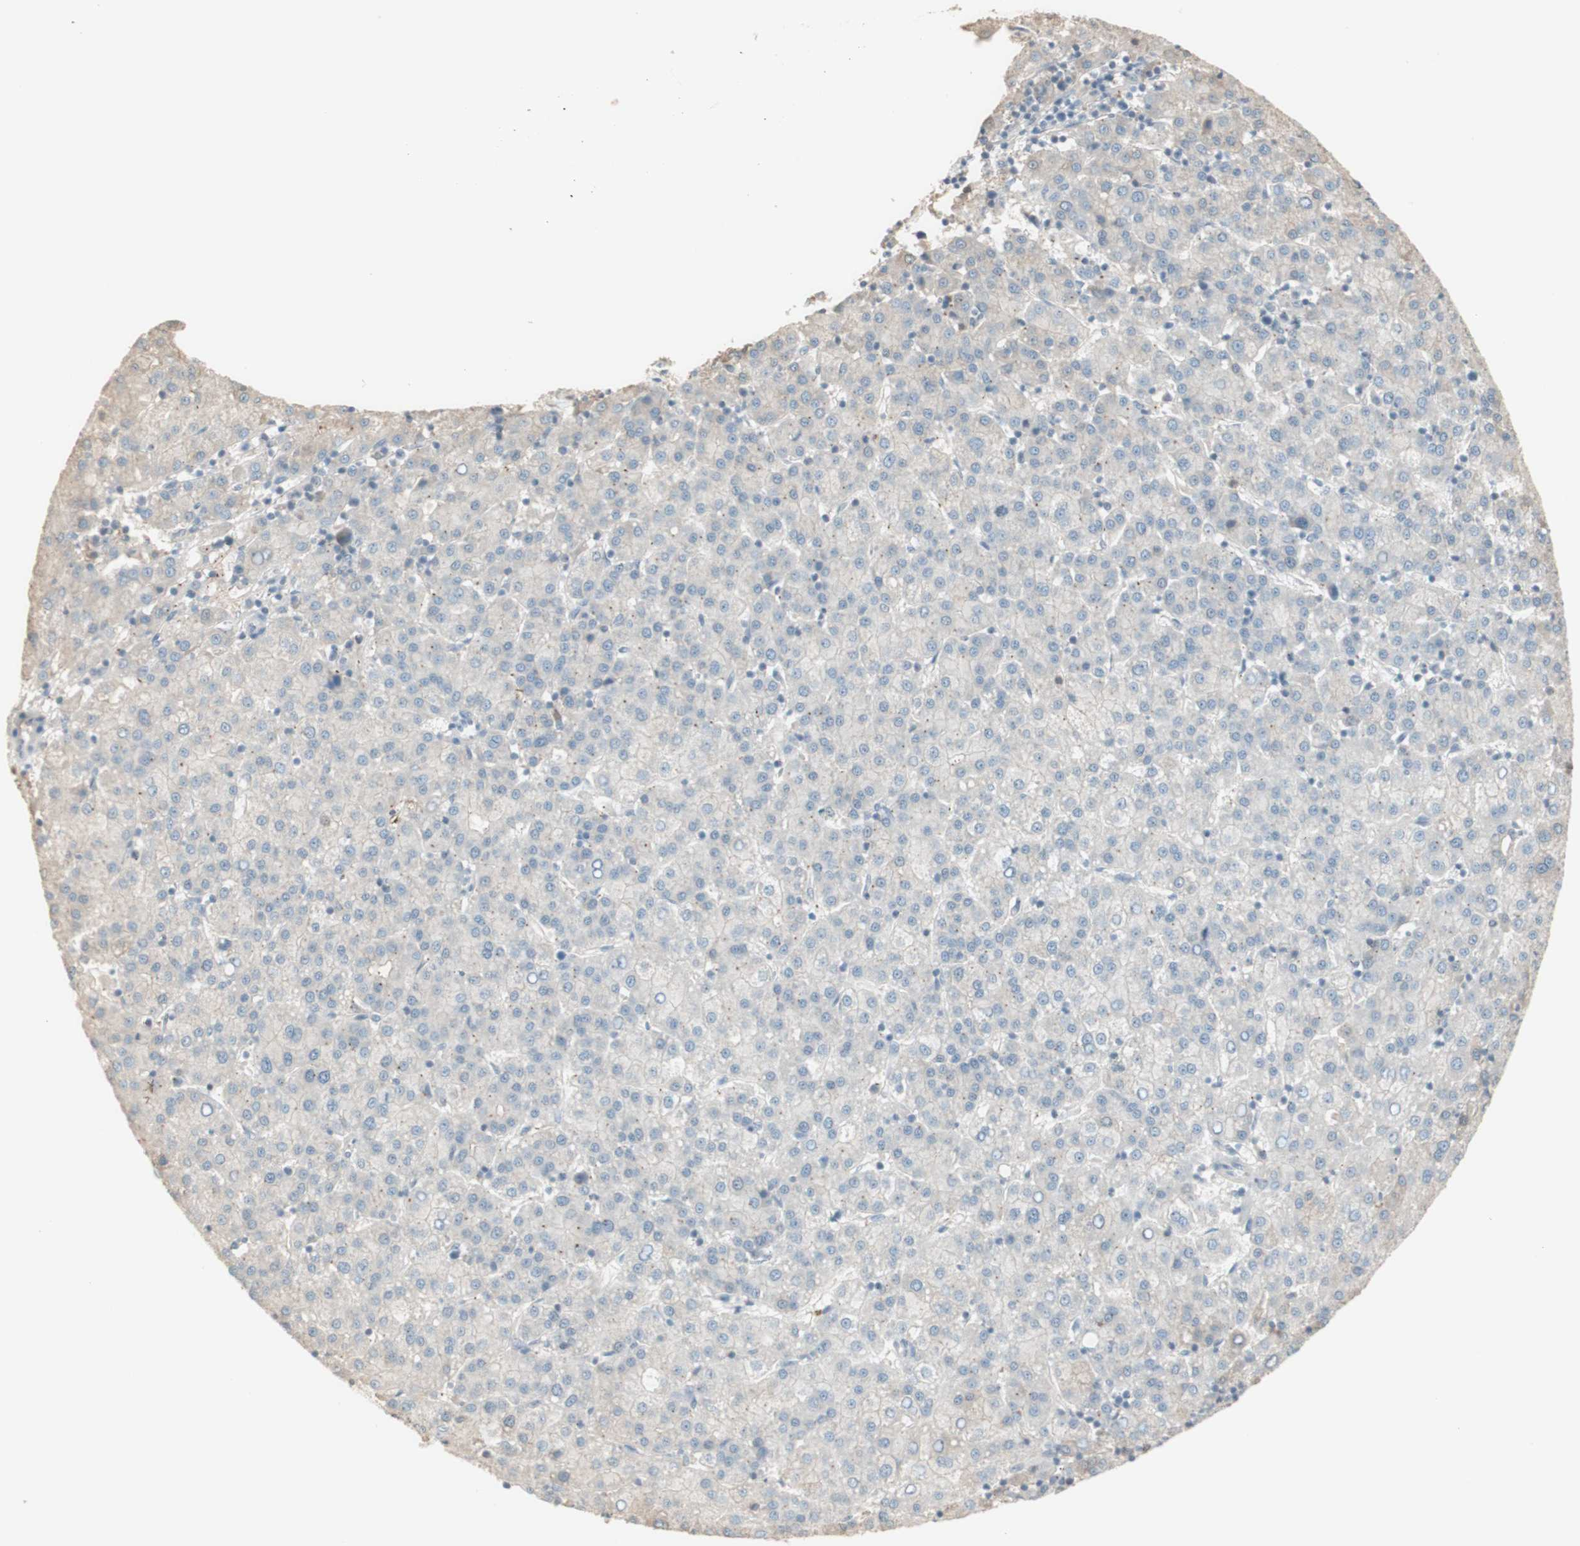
{"staining": {"intensity": "negative", "quantity": "none", "location": "none"}, "tissue": "liver cancer", "cell_type": "Tumor cells", "image_type": "cancer", "snomed": [{"axis": "morphology", "description": "Carcinoma, Hepatocellular, NOS"}, {"axis": "topography", "description": "Liver"}], "caption": "IHC photomicrograph of human liver cancer (hepatocellular carcinoma) stained for a protein (brown), which shows no staining in tumor cells.", "gene": "IFNG", "patient": {"sex": "female", "age": 58}}